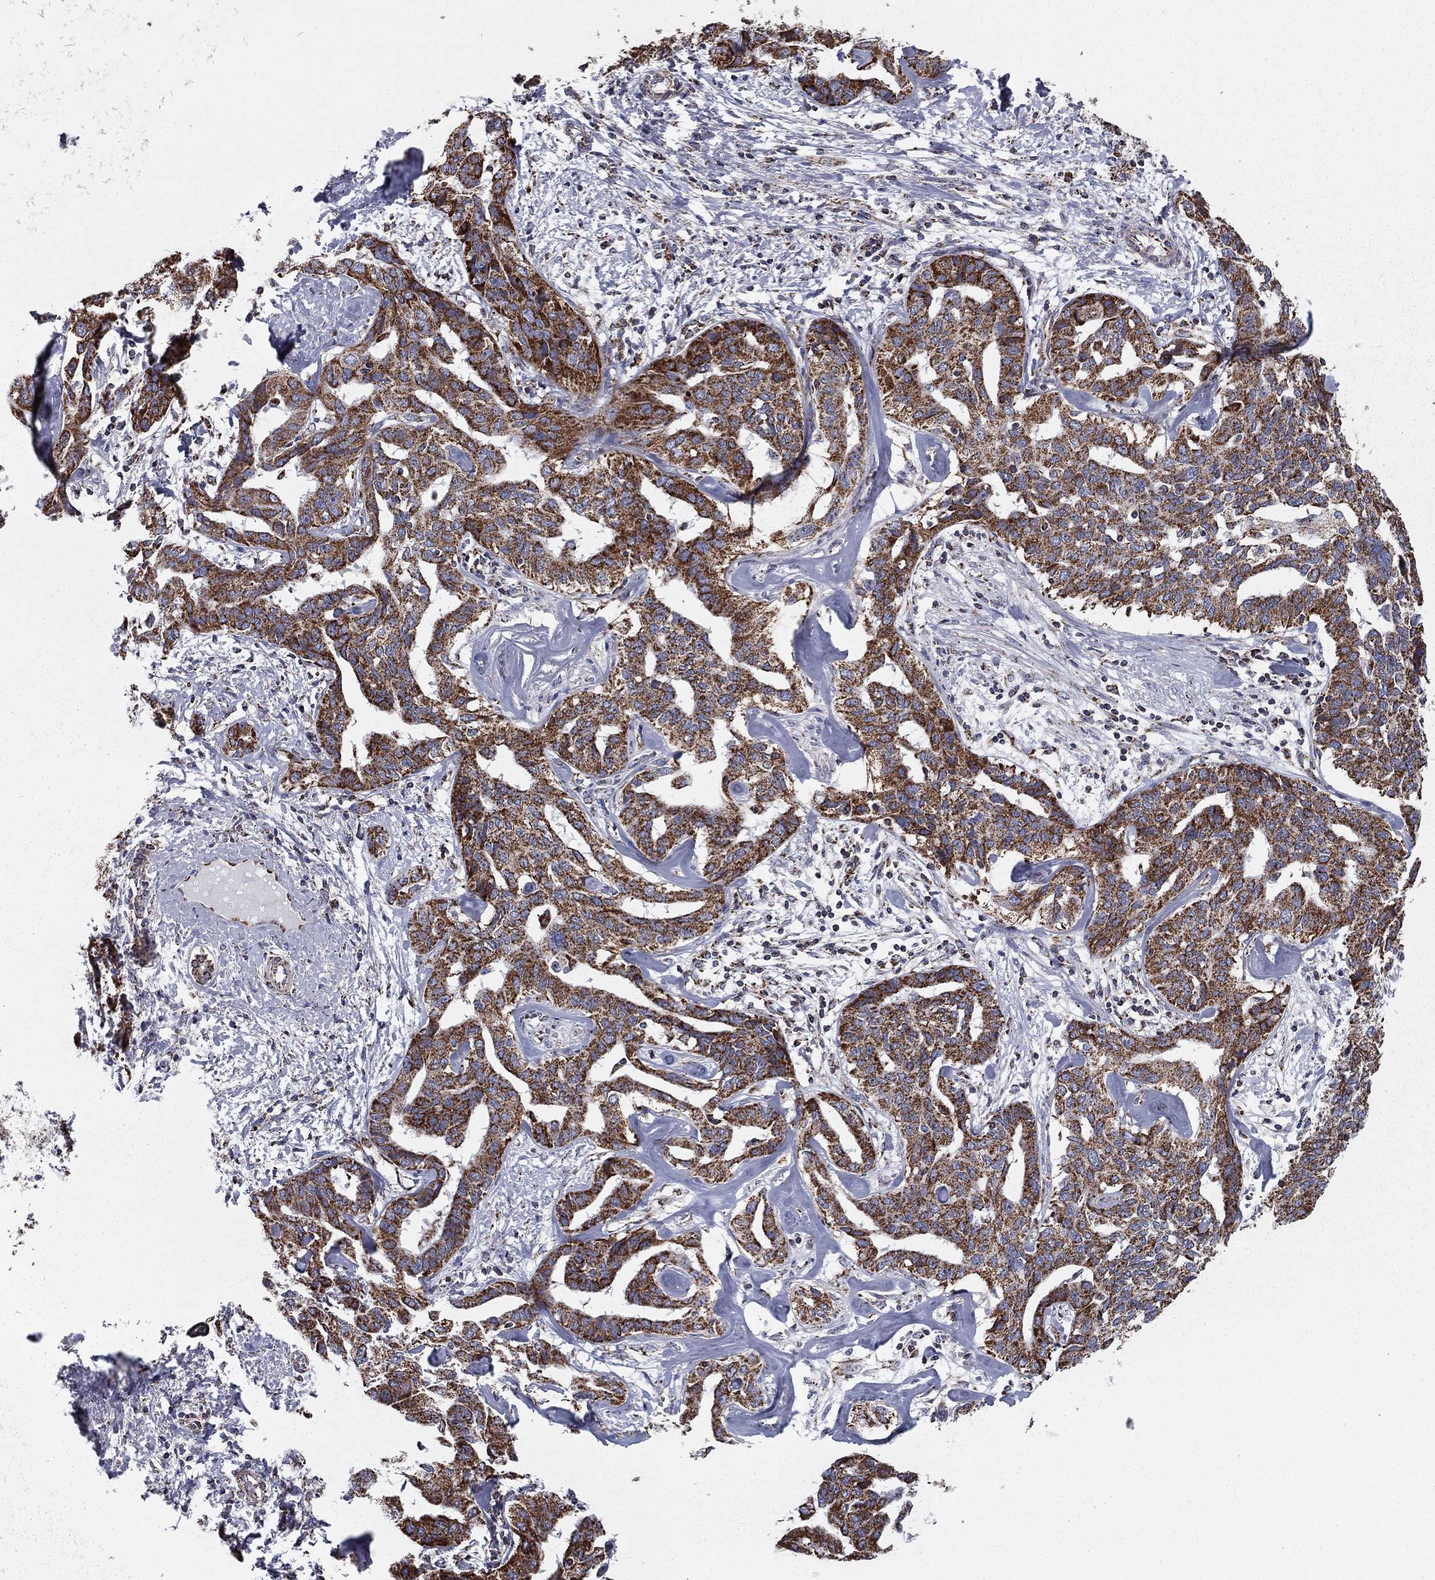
{"staining": {"intensity": "strong", "quantity": ">75%", "location": "cytoplasmic/membranous"}, "tissue": "liver cancer", "cell_type": "Tumor cells", "image_type": "cancer", "snomed": [{"axis": "morphology", "description": "Cholangiocarcinoma"}, {"axis": "topography", "description": "Liver"}], "caption": "Liver cancer stained with immunohistochemistry (IHC) reveals strong cytoplasmic/membranous expression in approximately >75% of tumor cells.", "gene": "NDUFV1", "patient": {"sex": "male", "age": 59}}